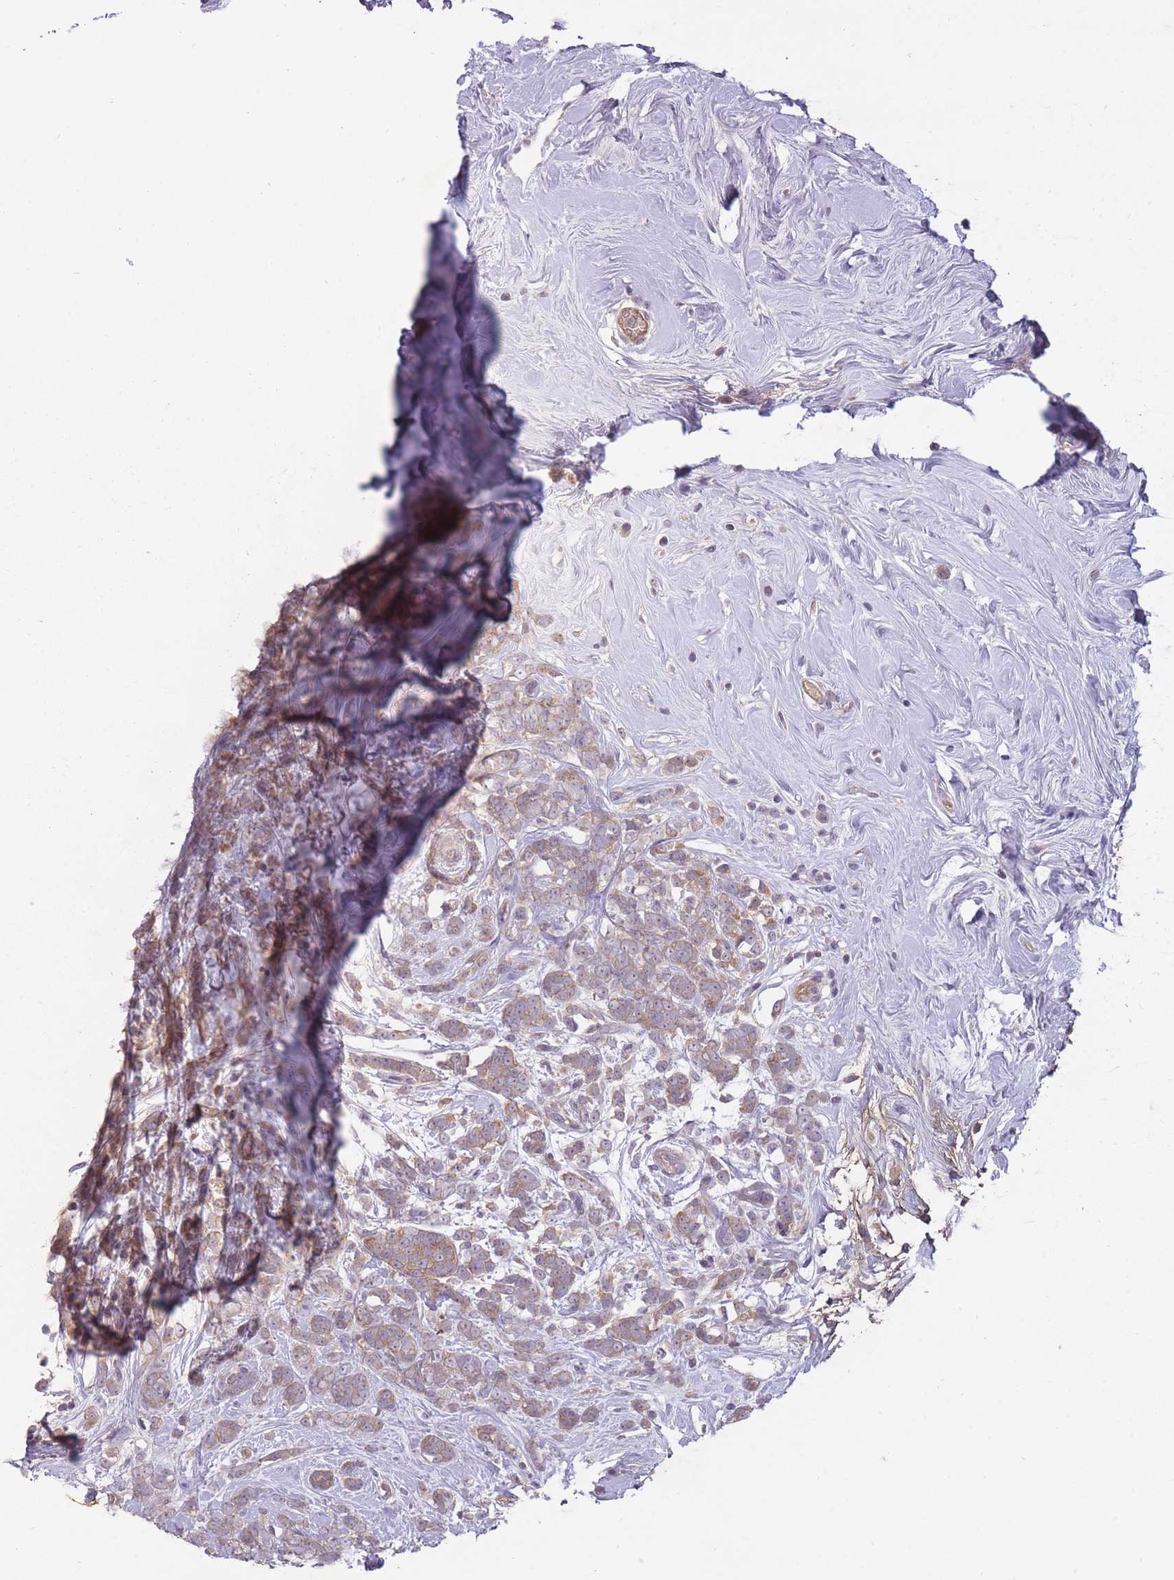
{"staining": {"intensity": "weak", "quantity": ">75%", "location": "cytoplasmic/membranous"}, "tissue": "breast cancer", "cell_type": "Tumor cells", "image_type": "cancer", "snomed": [{"axis": "morphology", "description": "Lobular carcinoma"}, {"axis": "topography", "description": "Breast"}], "caption": "Protein staining of breast cancer tissue shows weak cytoplasmic/membranous positivity in approximately >75% of tumor cells.", "gene": "LRATD2", "patient": {"sex": "female", "age": 58}}